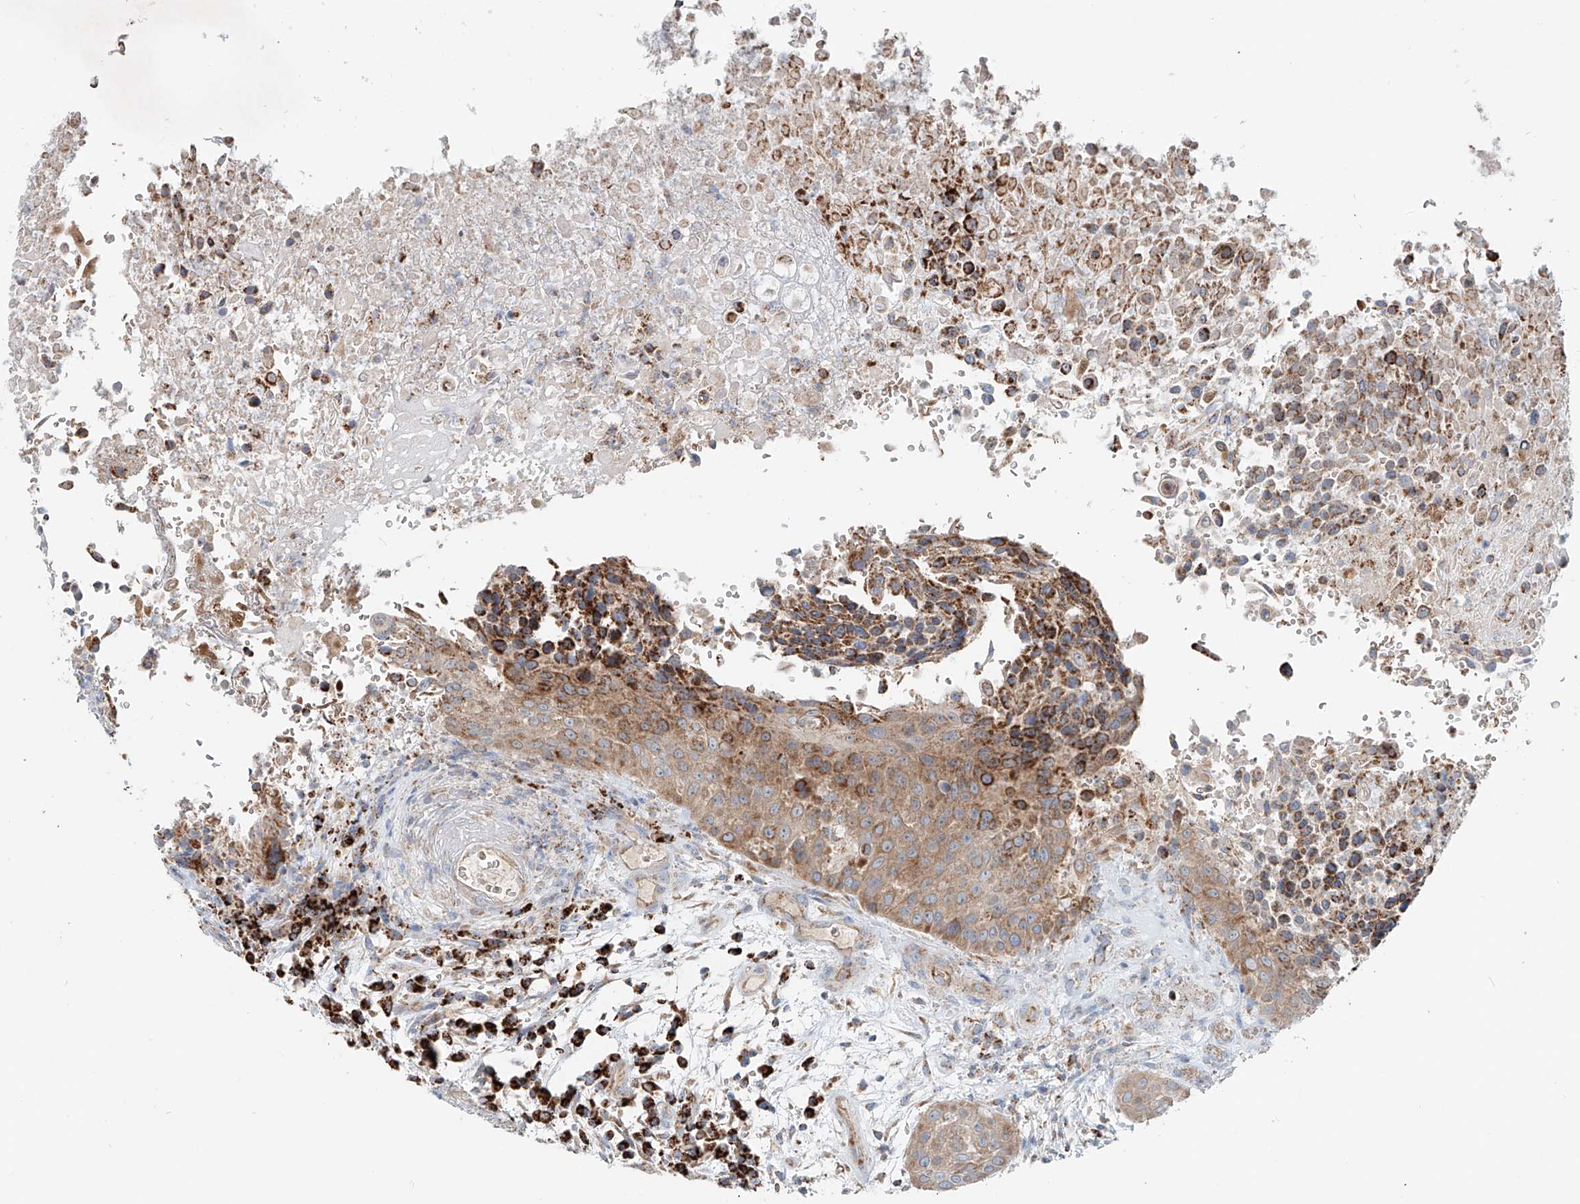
{"staining": {"intensity": "strong", "quantity": ">75%", "location": "cytoplasmic/membranous"}, "tissue": "urothelial cancer", "cell_type": "Tumor cells", "image_type": "cancer", "snomed": [{"axis": "morphology", "description": "Urothelial carcinoma, High grade"}, {"axis": "topography", "description": "Urinary bladder"}], "caption": "The image demonstrates staining of urothelial carcinoma (high-grade), revealing strong cytoplasmic/membranous protein expression (brown color) within tumor cells. The staining is performed using DAB (3,3'-diaminobenzidine) brown chromogen to label protein expression. The nuclei are counter-stained blue using hematoxylin.", "gene": "CARD10", "patient": {"sex": "female", "age": 63}}